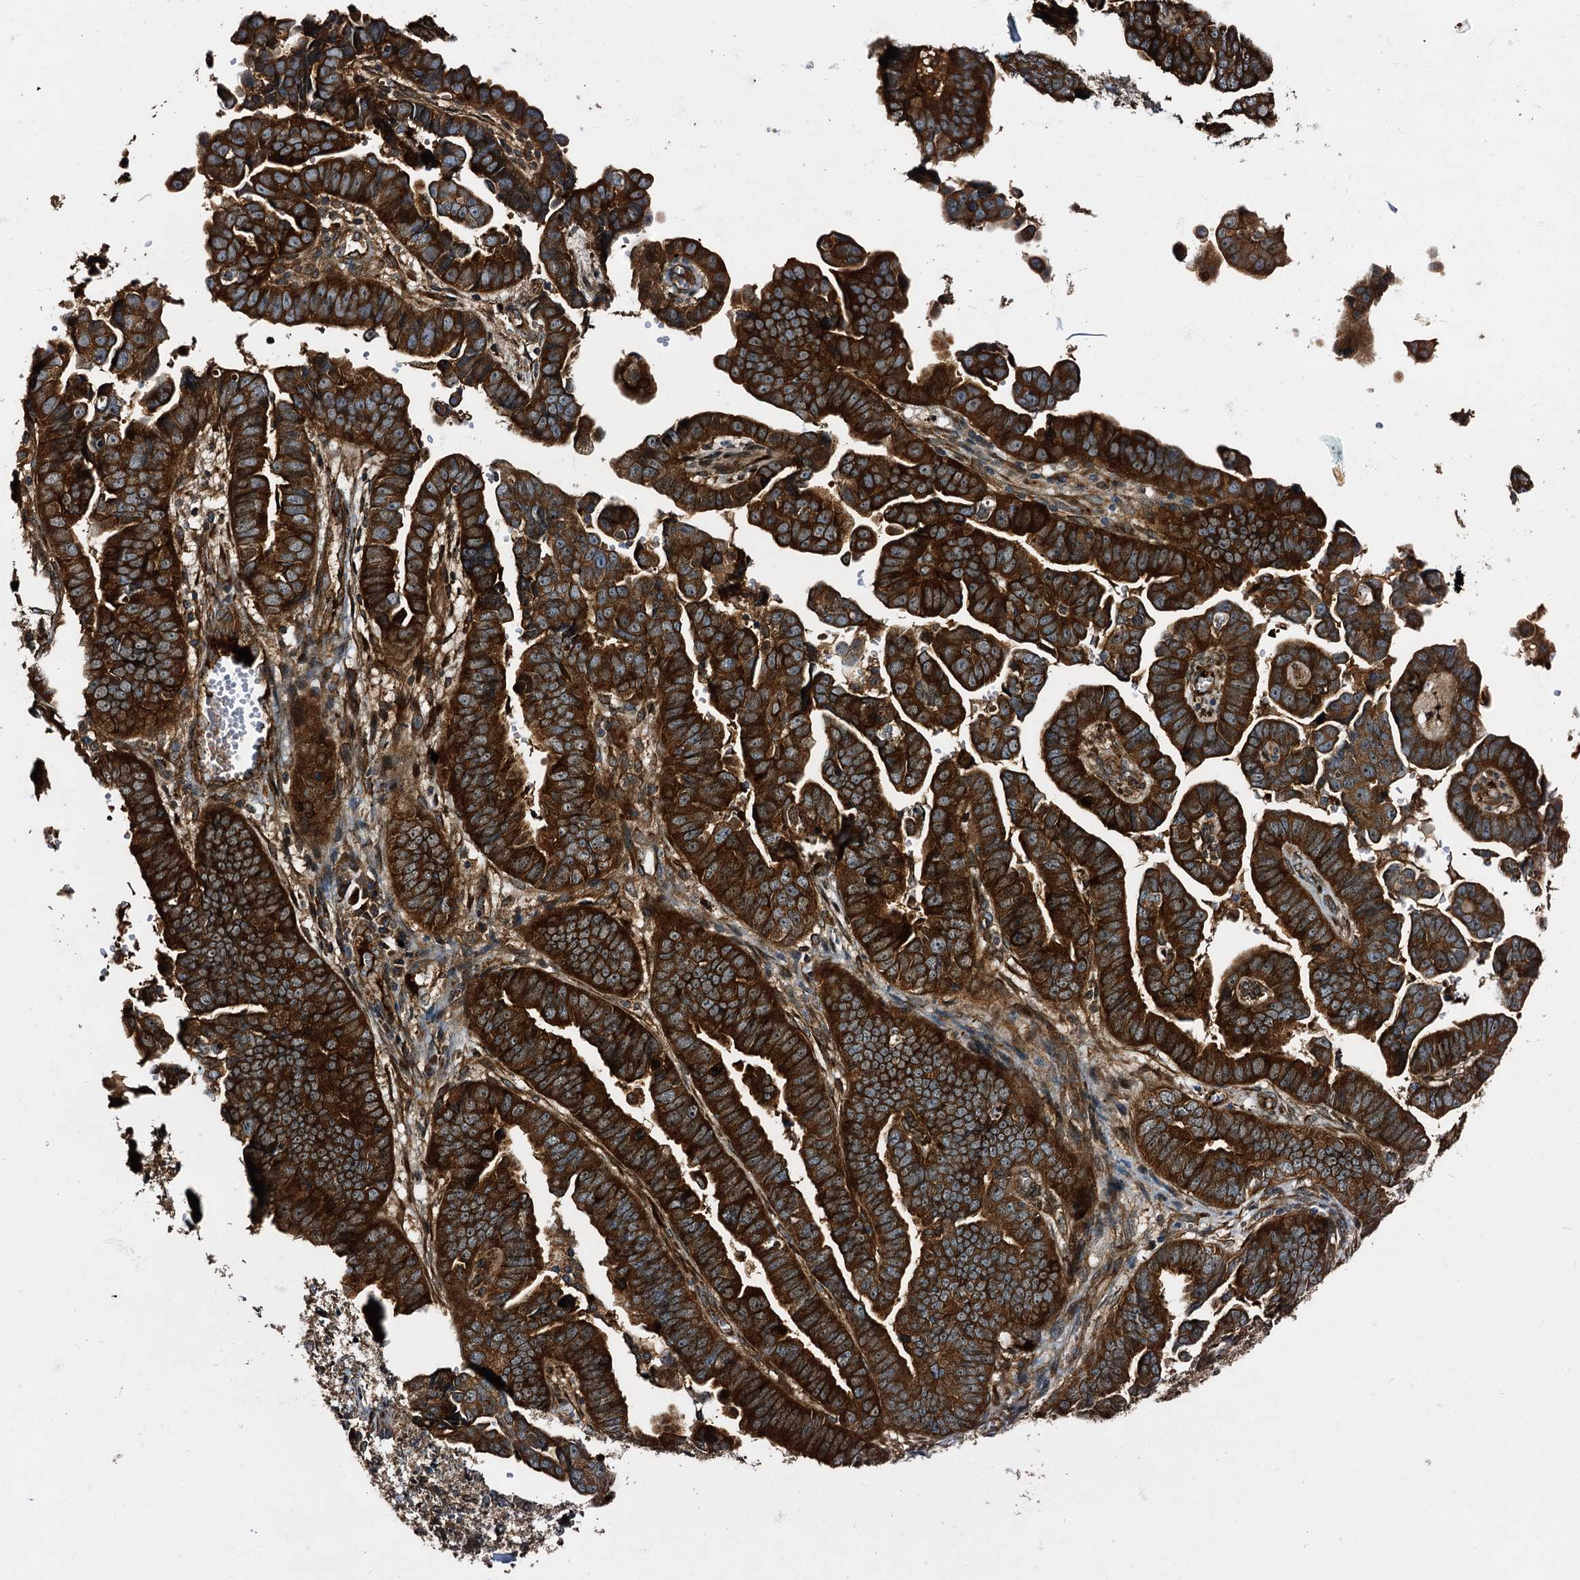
{"staining": {"intensity": "strong", "quantity": ">75%", "location": "cytoplasmic/membranous"}, "tissue": "endometrial cancer", "cell_type": "Tumor cells", "image_type": "cancer", "snomed": [{"axis": "morphology", "description": "Adenocarcinoma, NOS"}, {"axis": "topography", "description": "Endometrium"}], "caption": "Brown immunohistochemical staining in human endometrial cancer (adenocarcinoma) reveals strong cytoplasmic/membranous positivity in about >75% of tumor cells.", "gene": "PEX5", "patient": {"sex": "female", "age": 75}}